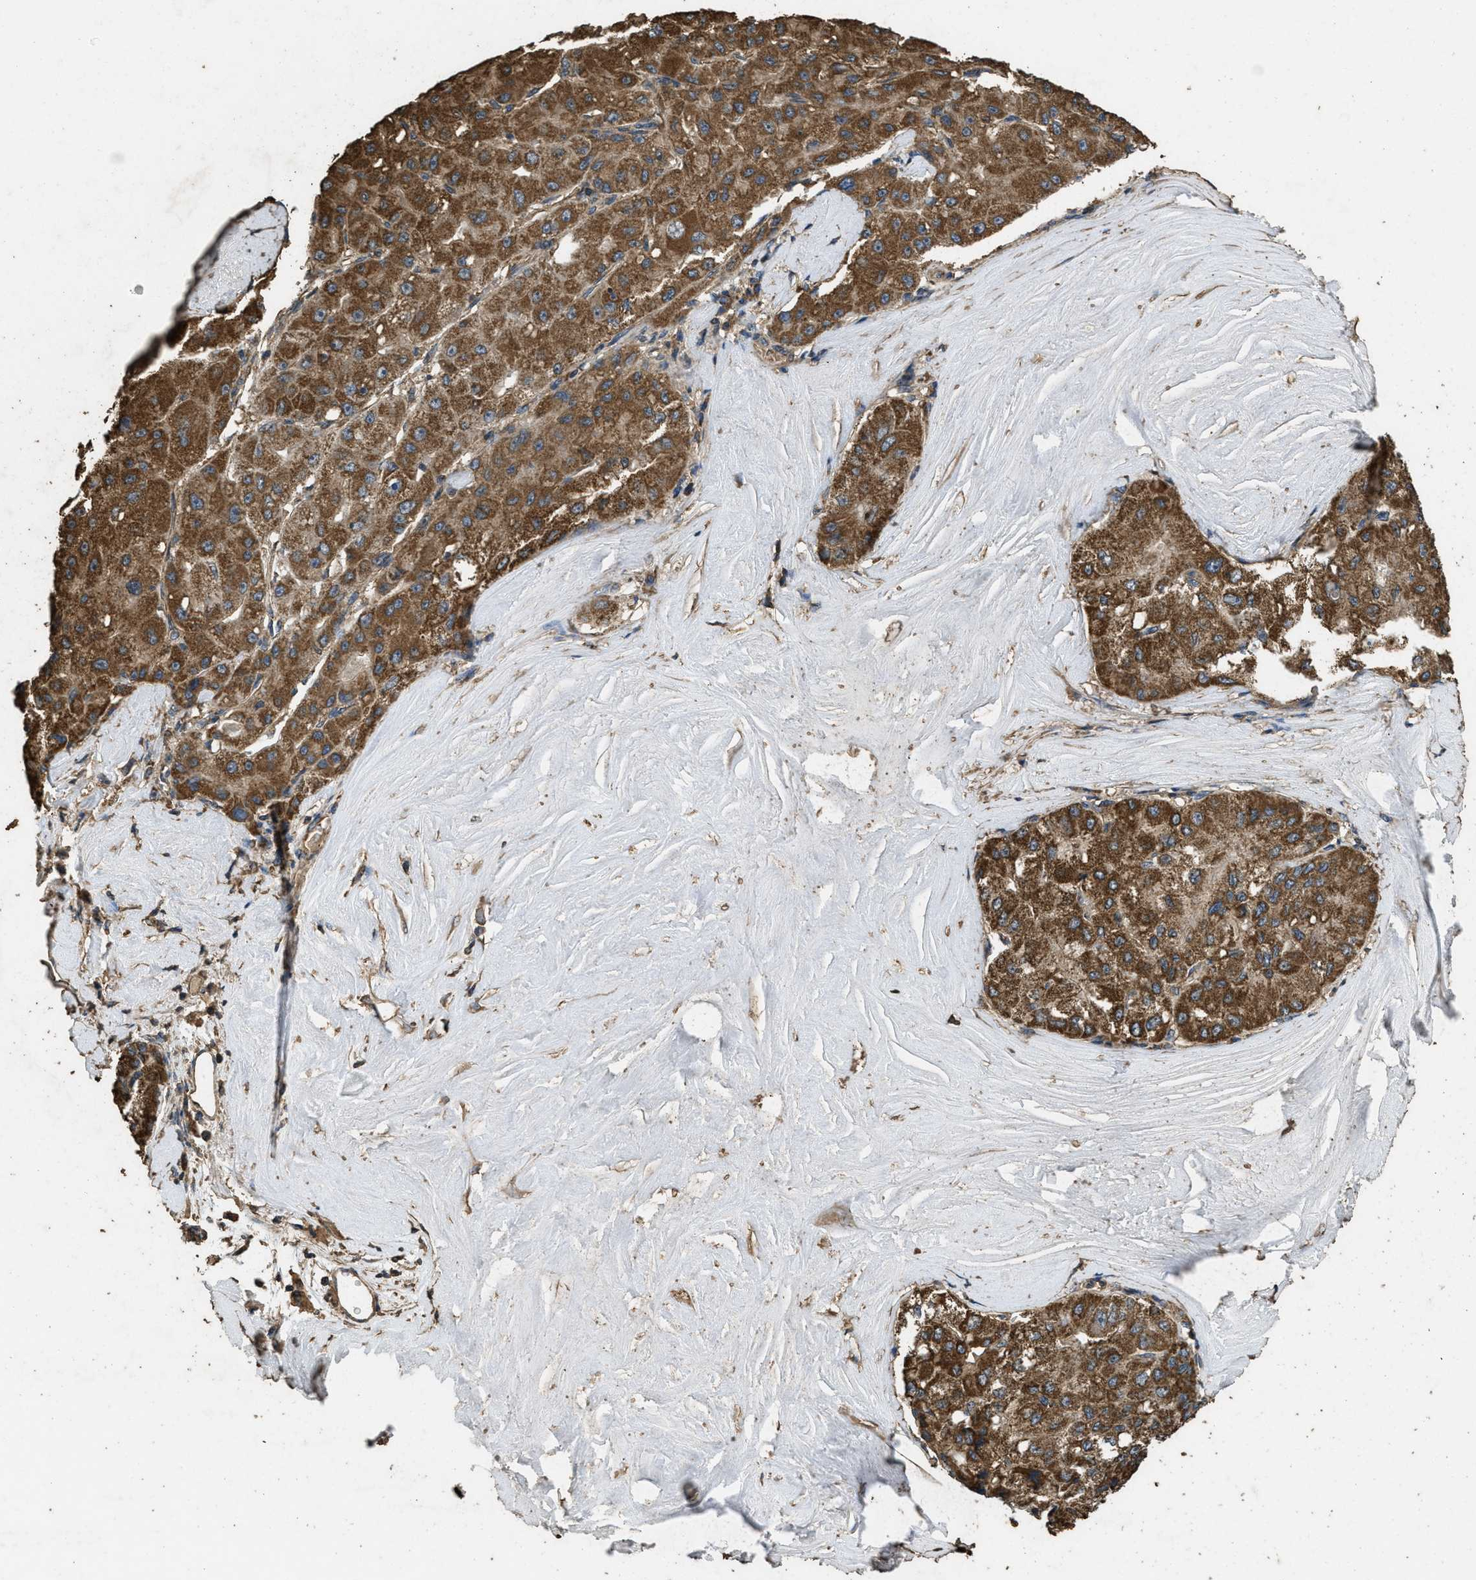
{"staining": {"intensity": "moderate", "quantity": ">75%", "location": "cytoplasmic/membranous"}, "tissue": "liver cancer", "cell_type": "Tumor cells", "image_type": "cancer", "snomed": [{"axis": "morphology", "description": "Carcinoma, Hepatocellular, NOS"}, {"axis": "topography", "description": "Liver"}], "caption": "Liver hepatocellular carcinoma stained with DAB IHC exhibits medium levels of moderate cytoplasmic/membranous expression in approximately >75% of tumor cells.", "gene": "CYRIA", "patient": {"sex": "male", "age": 80}}